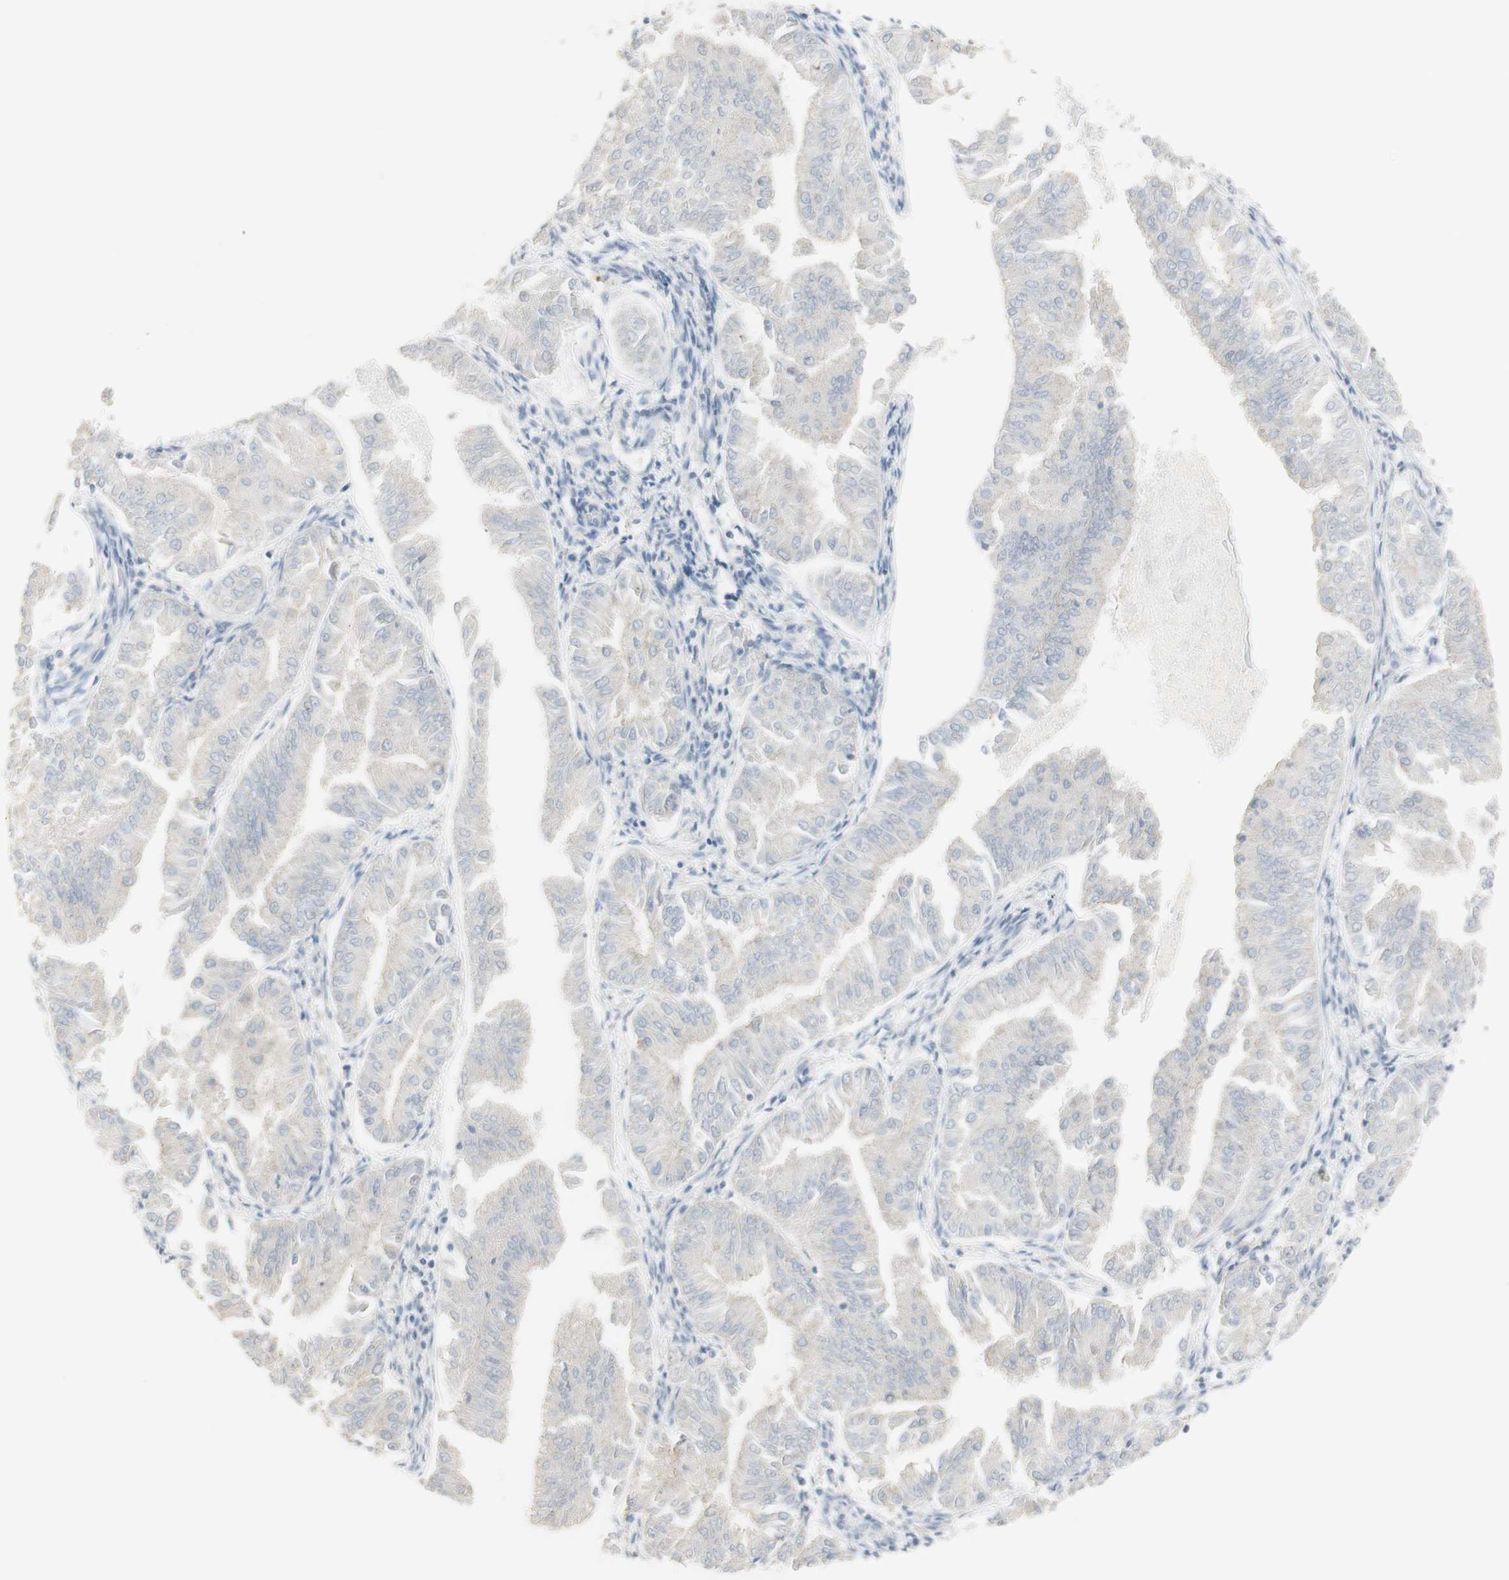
{"staining": {"intensity": "negative", "quantity": "none", "location": "none"}, "tissue": "endometrial cancer", "cell_type": "Tumor cells", "image_type": "cancer", "snomed": [{"axis": "morphology", "description": "Adenocarcinoma, NOS"}, {"axis": "topography", "description": "Endometrium"}], "caption": "Micrograph shows no protein expression in tumor cells of adenocarcinoma (endometrial) tissue. (DAB (3,3'-diaminobenzidine) immunohistochemistry (IHC) visualized using brightfield microscopy, high magnification).", "gene": "ART3", "patient": {"sex": "female", "age": 53}}